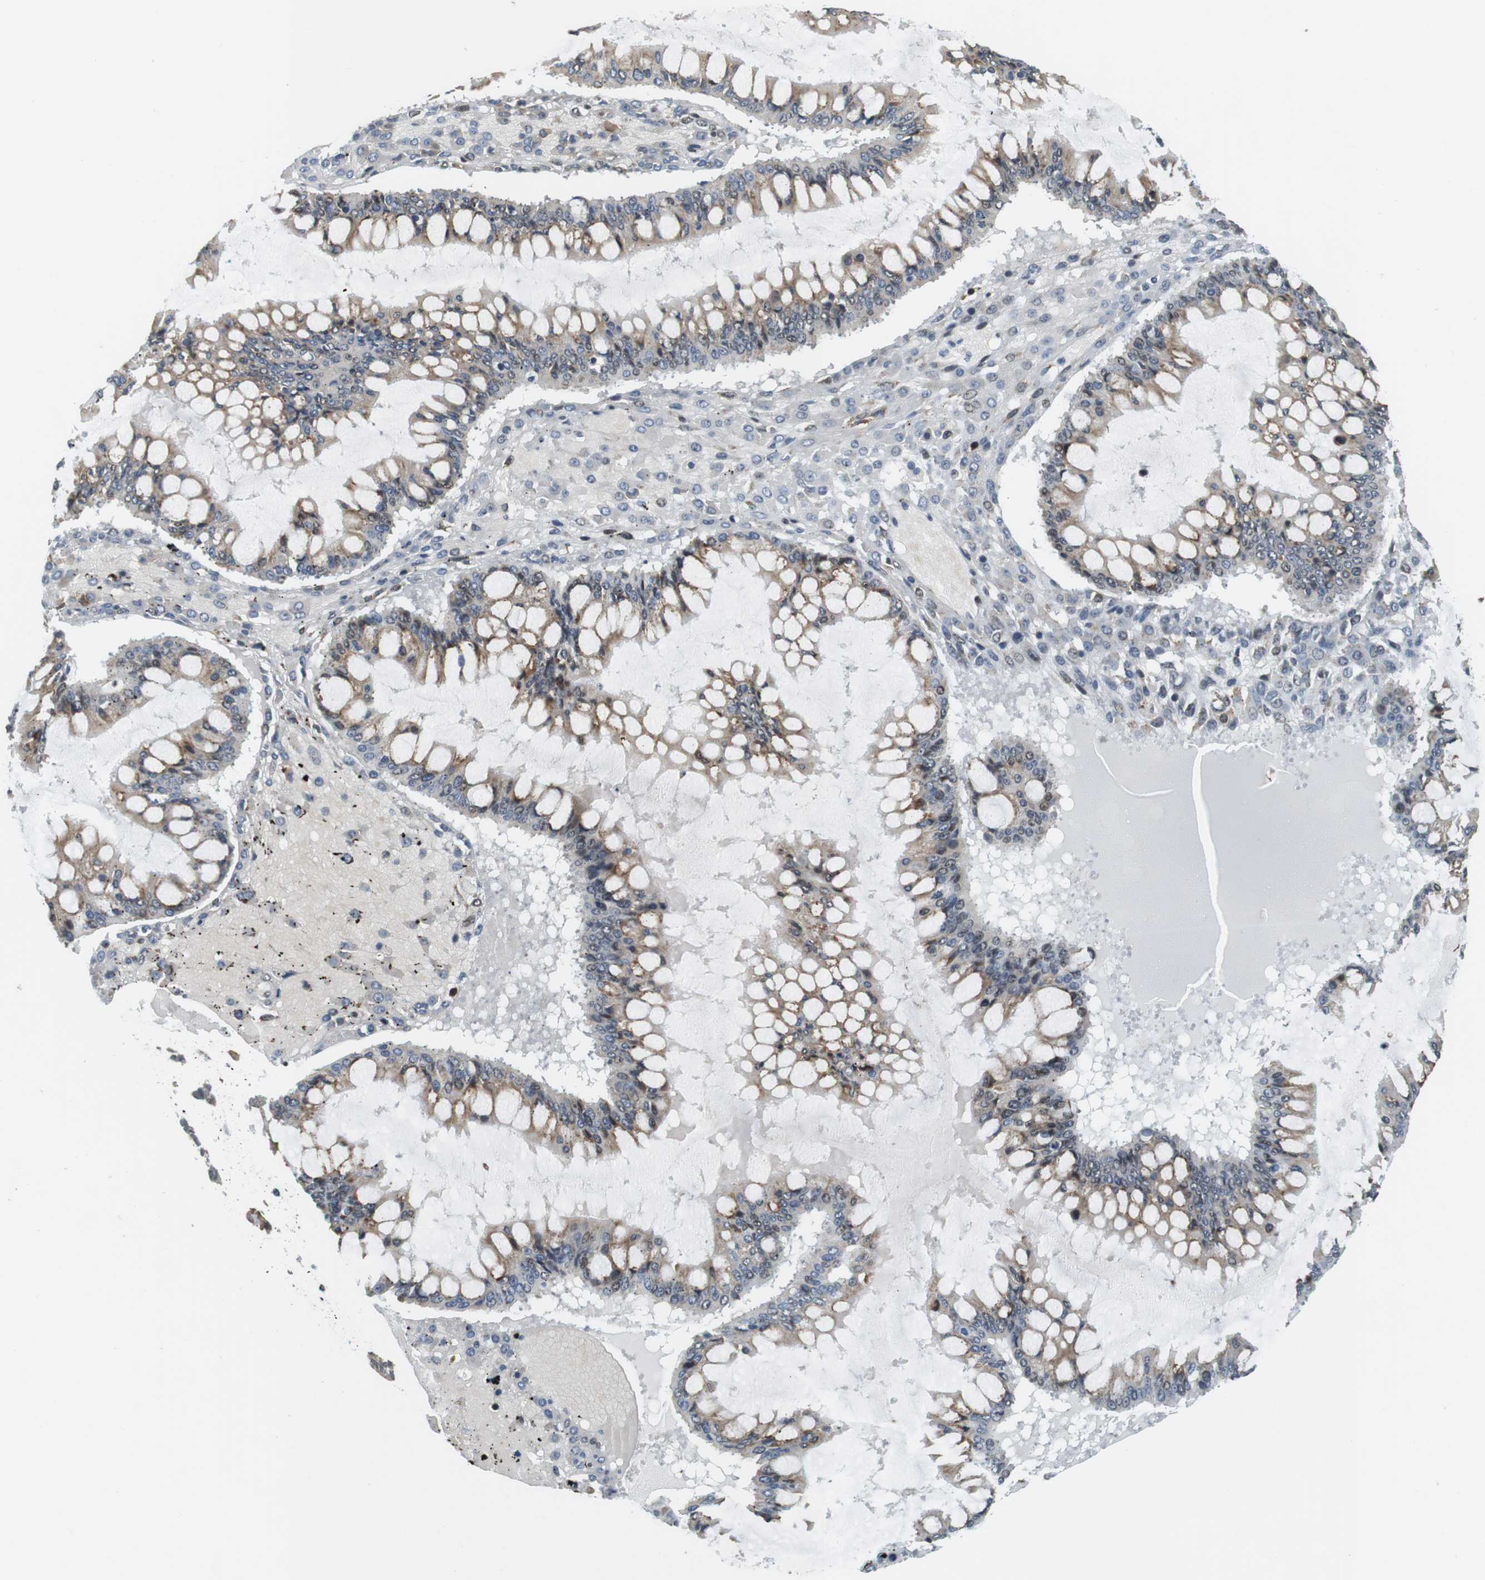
{"staining": {"intensity": "moderate", "quantity": ">75%", "location": "cytoplasmic/membranous,nuclear"}, "tissue": "ovarian cancer", "cell_type": "Tumor cells", "image_type": "cancer", "snomed": [{"axis": "morphology", "description": "Cystadenocarcinoma, mucinous, NOS"}, {"axis": "topography", "description": "Ovary"}], "caption": "Immunohistochemistry (DAB (3,3'-diaminobenzidine)) staining of human ovarian cancer (mucinous cystadenocarcinoma) shows moderate cytoplasmic/membranous and nuclear protein expression in approximately >75% of tumor cells.", "gene": "RNF38", "patient": {"sex": "female", "age": 73}}